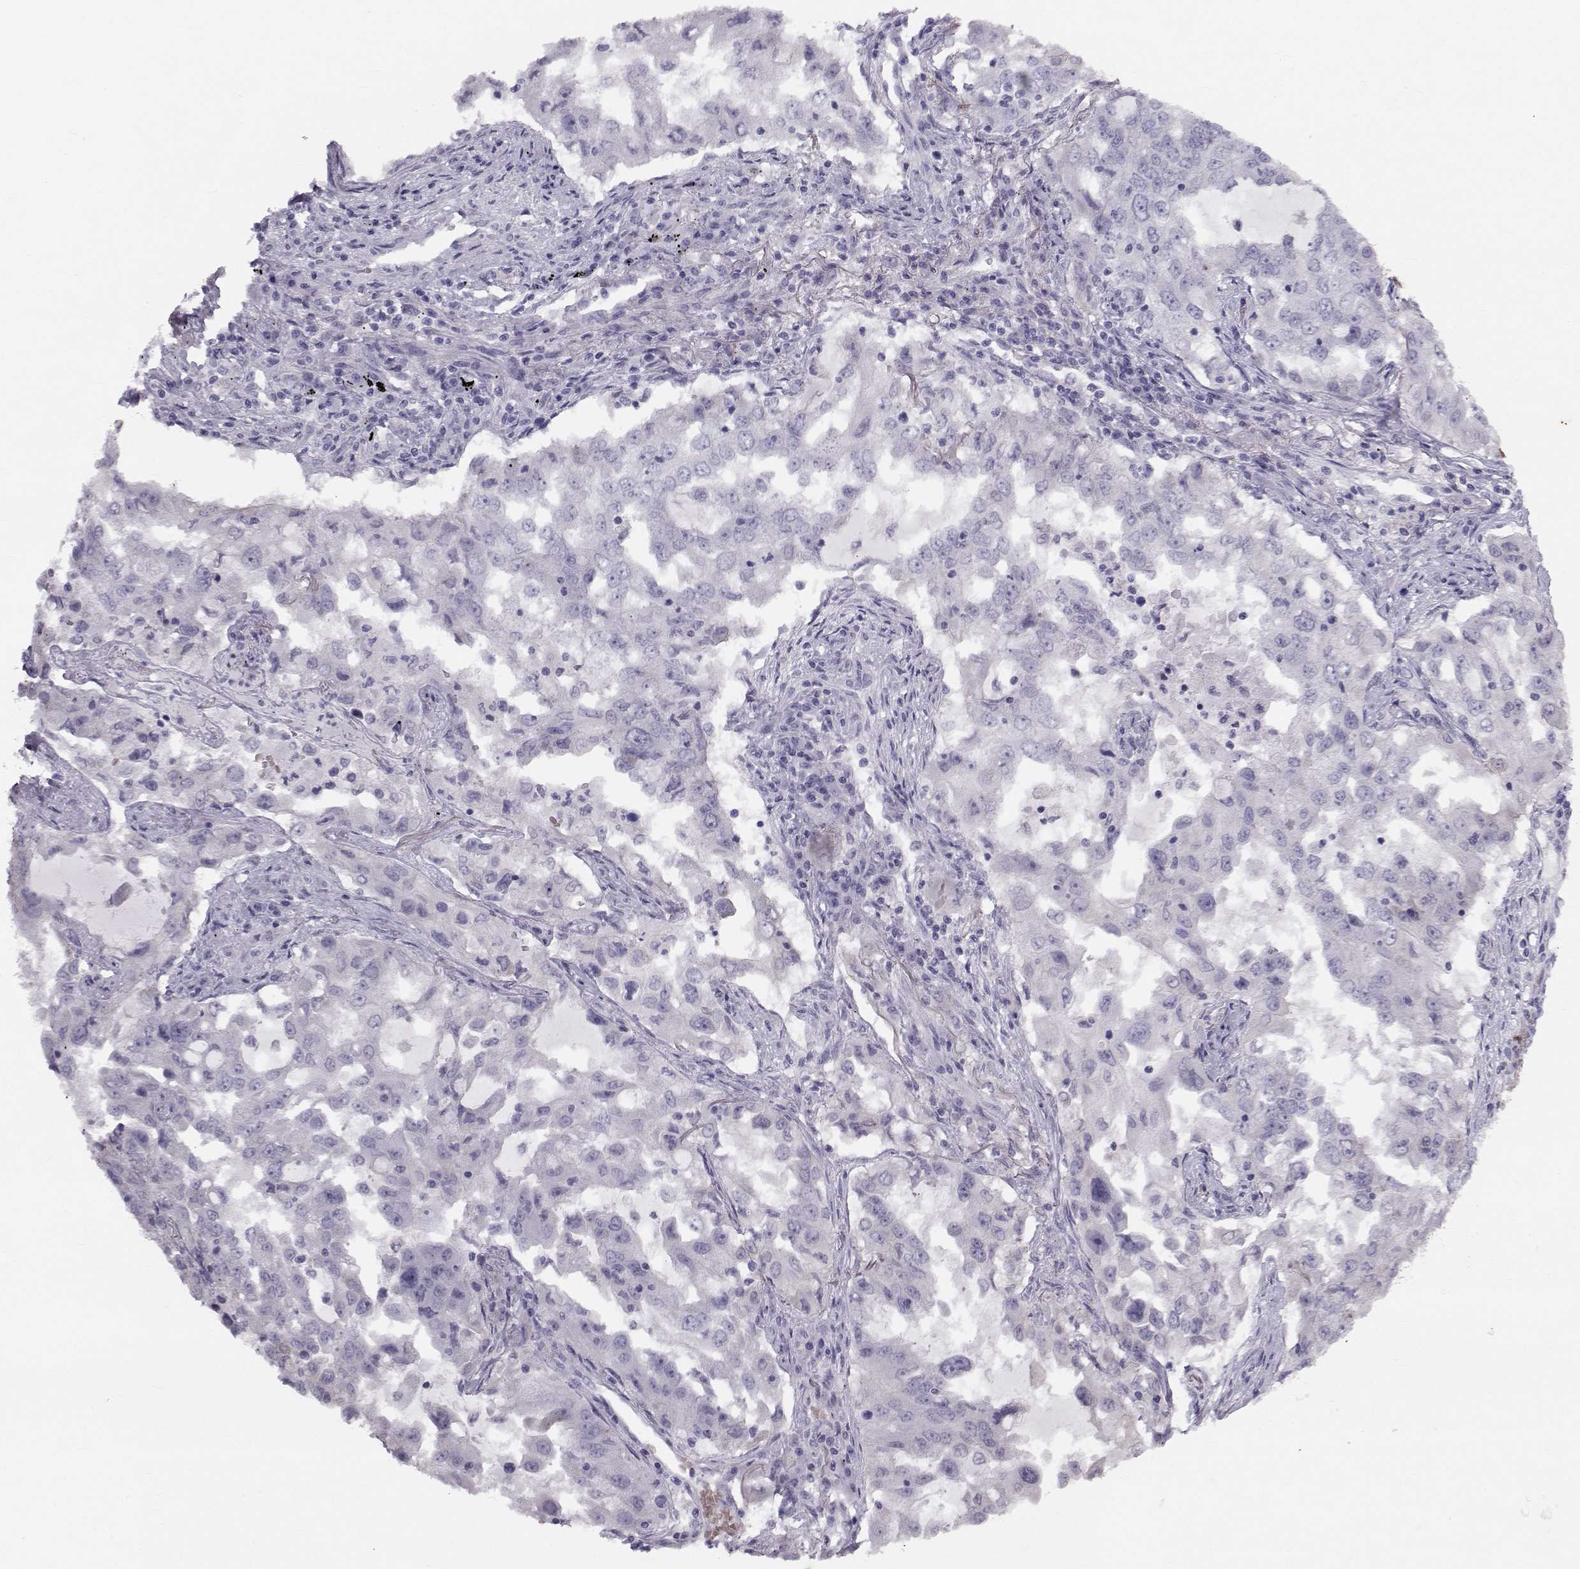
{"staining": {"intensity": "negative", "quantity": "none", "location": "none"}, "tissue": "lung cancer", "cell_type": "Tumor cells", "image_type": "cancer", "snomed": [{"axis": "morphology", "description": "Adenocarcinoma, NOS"}, {"axis": "topography", "description": "Lung"}], "caption": "This photomicrograph is of adenocarcinoma (lung) stained with IHC to label a protein in brown with the nuclei are counter-stained blue. There is no positivity in tumor cells.", "gene": "GARIN3", "patient": {"sex": "female", "age": 61}}